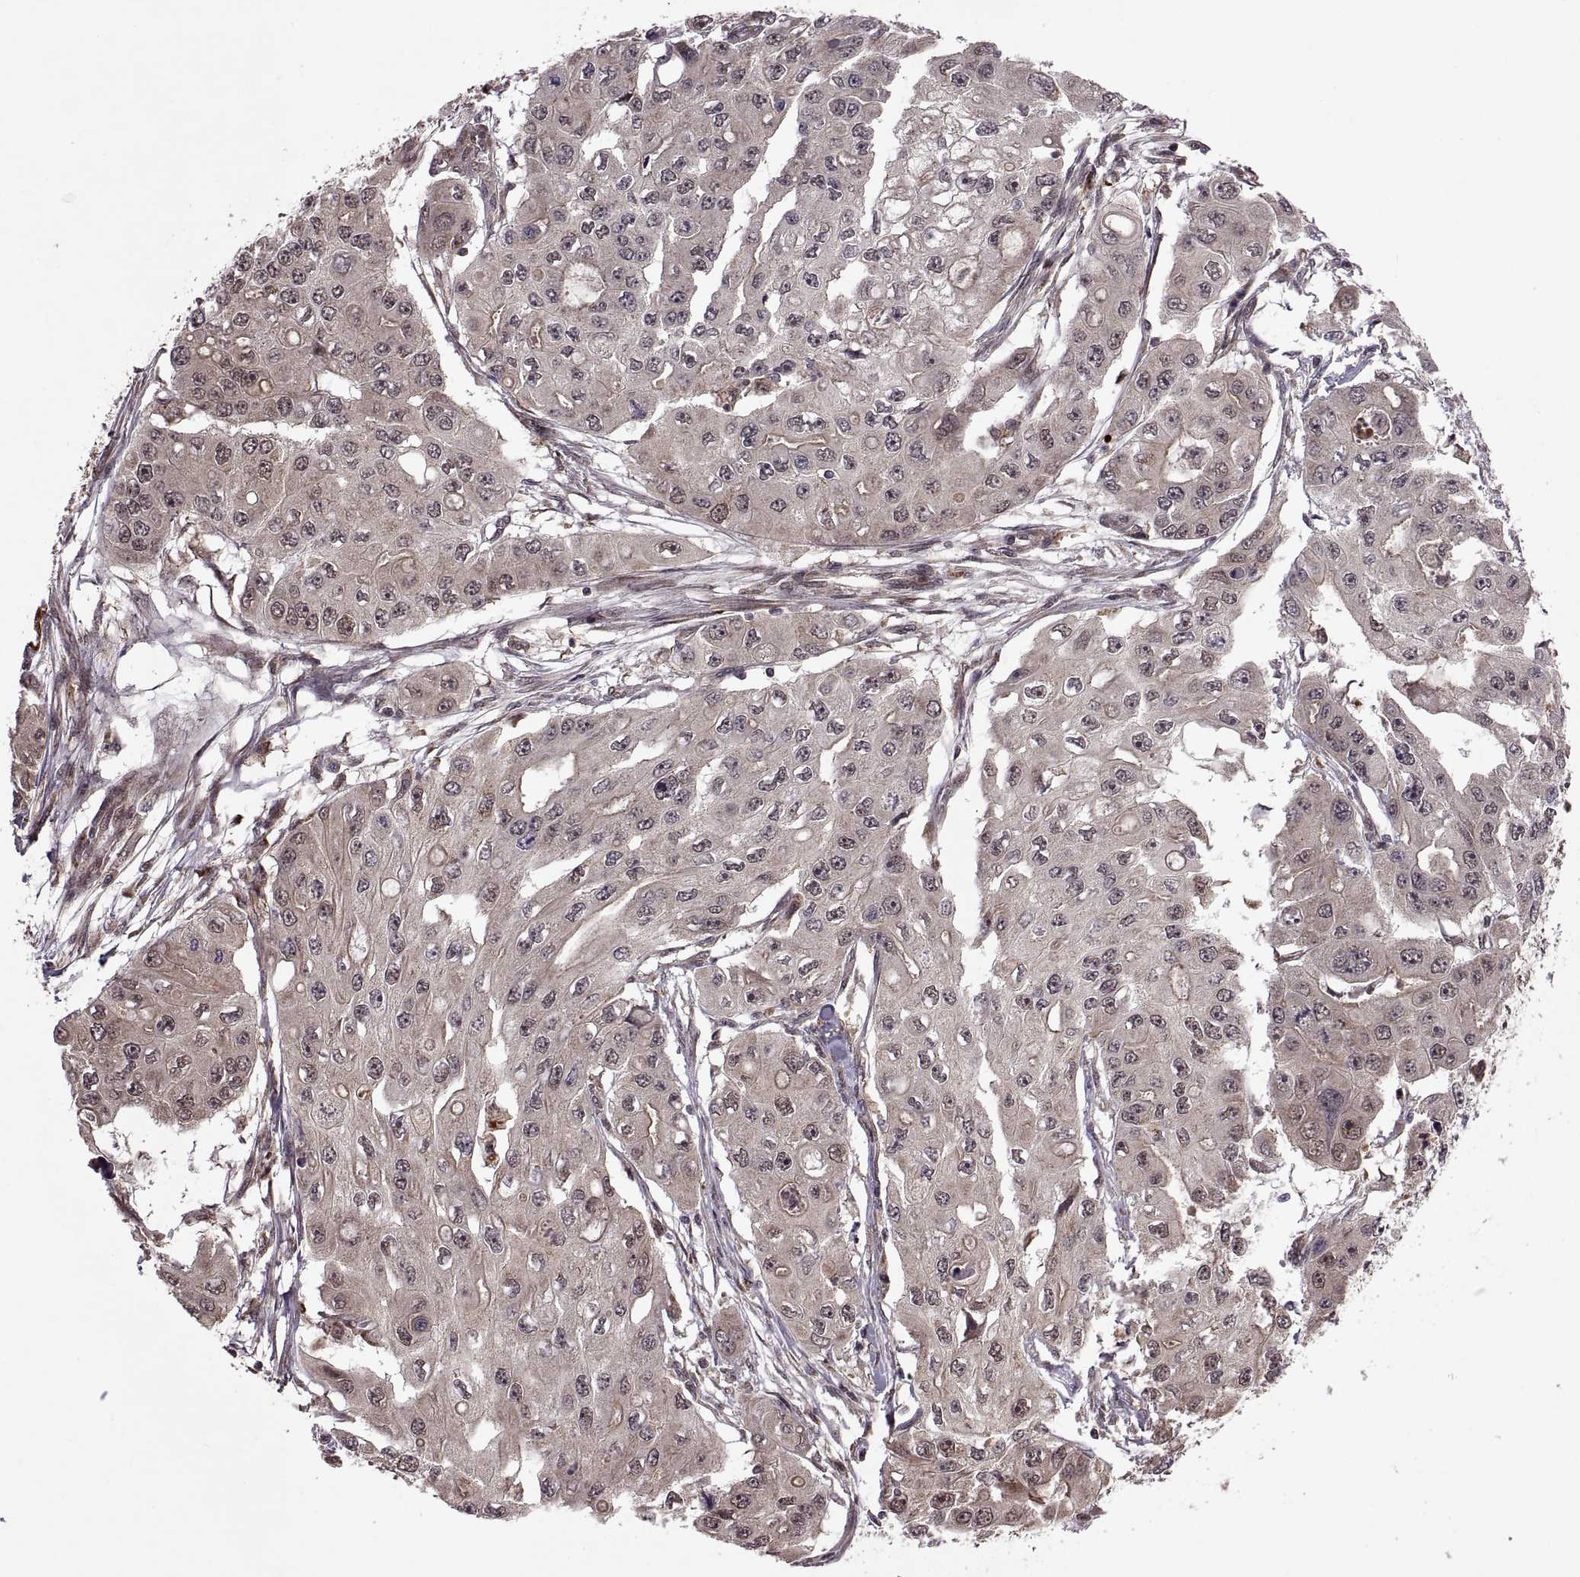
{"staining": {"intensity": "weak", "quantity": "<25%", "location": "nuclear"}, "tissue": "ovarian cancer", "cell_type": "Tumor cells", "image_type": "cancer", "snomed": [{"axis": "morphology", "description": "Cystadenocarcinoma, serous, NOS"}, {"axis": "topography", "description": "Ovary"}], "caption": "IHC of serous cystadenocarcinoma (ovarian) demonstrates no positivity in tumor cells.", "gene": "PTOV1", "patient": {"sex": "female", "age": 56}}